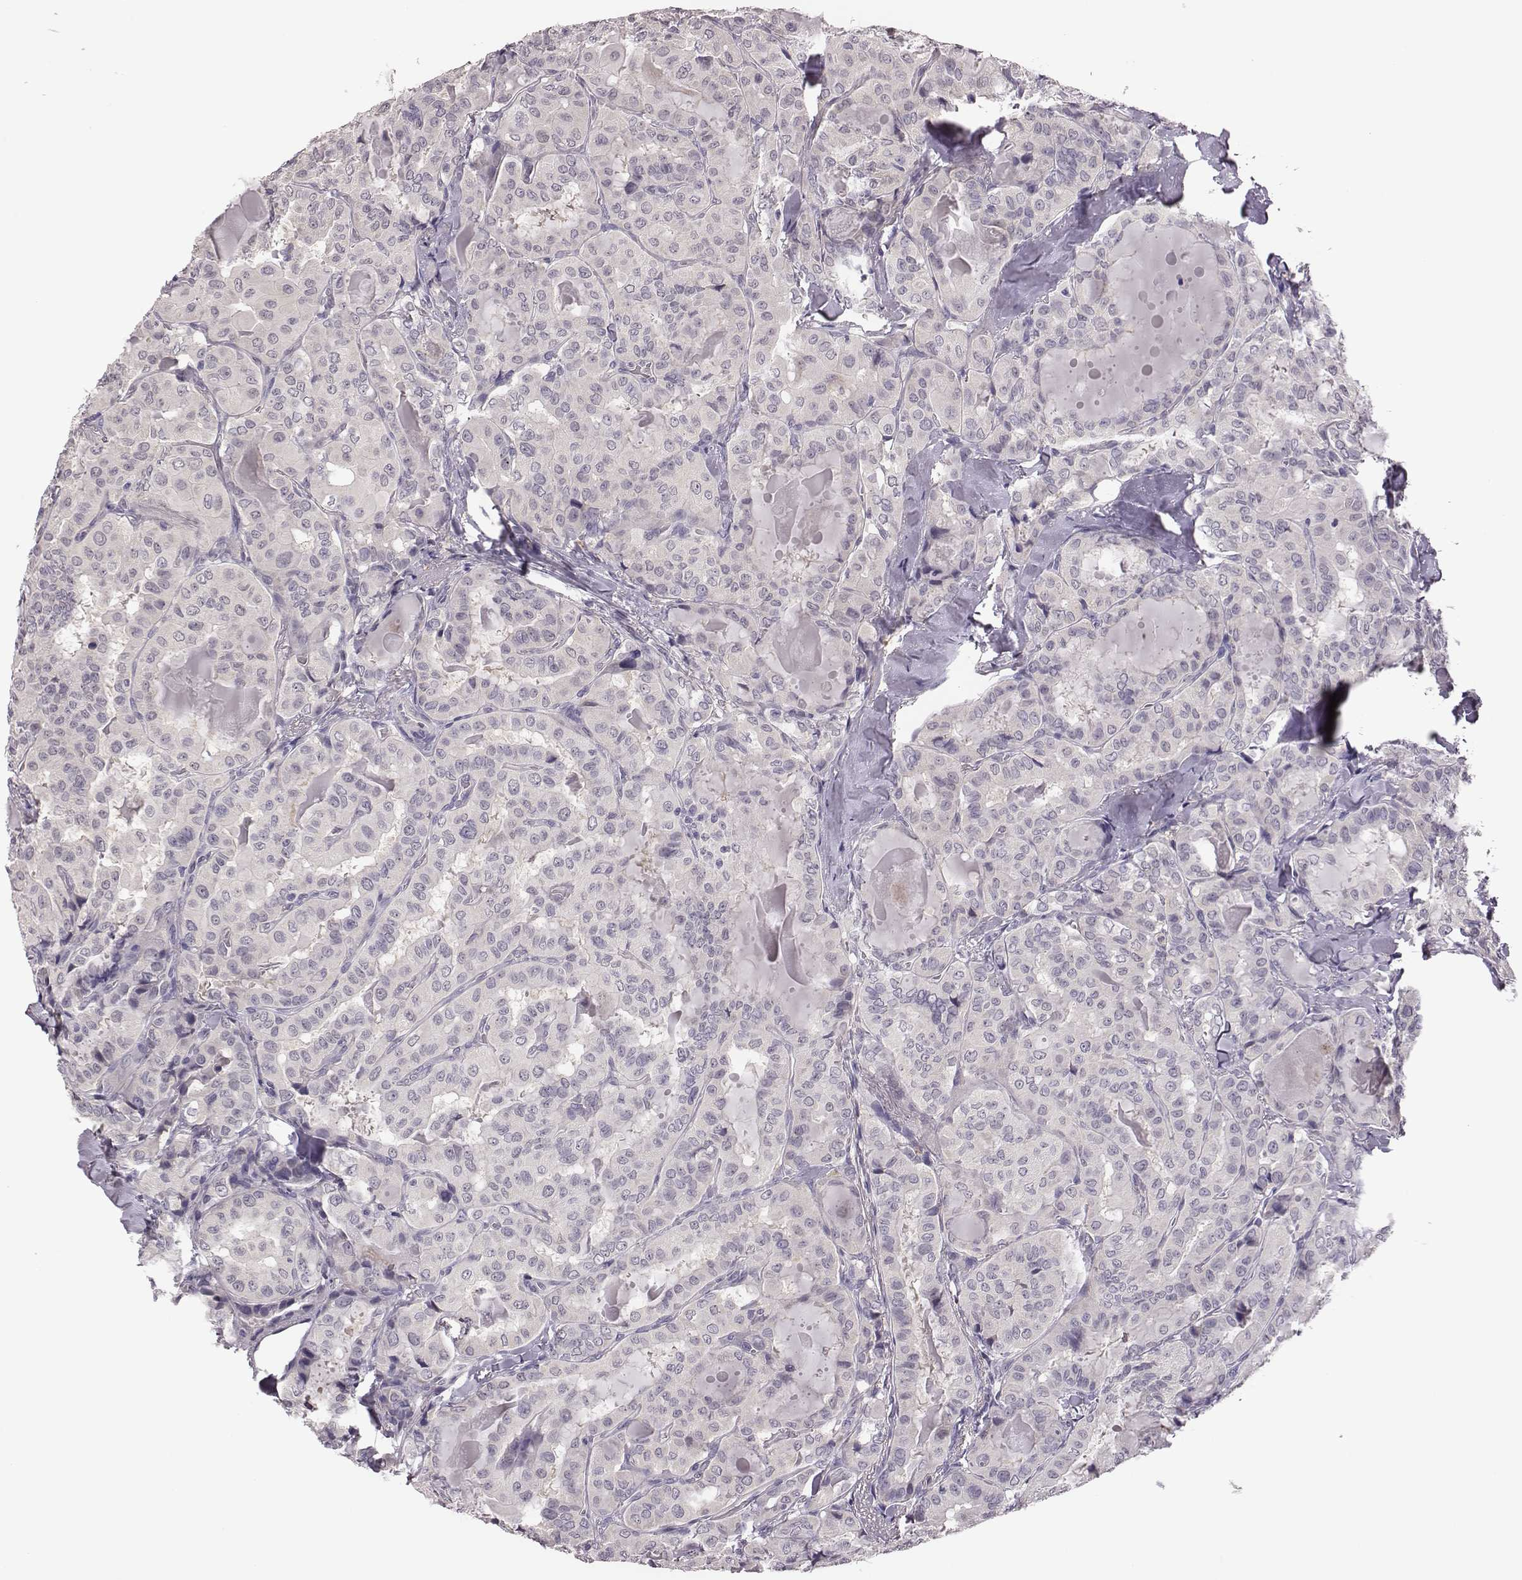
{"staining": {"intensity": "negative", "quantity": "none", "location": "none"}, "tissue": "thyroid cancer", "cell_type": "Tumor cells", "image_type": "cancer", "snomed": [{"axis": "morphology", "description": "Papillary adenocarcinoma, NOS"}, {"axis": "topography", "description": "Thyroid gland"}], "caption": "IHC photomicrograph of neoplastic tissue: thyroid cancer stained with DAB (3,3'-diaminobenzidine) exhibits no significant protein staining in tumor cells.", "gene": "KMO", "patient": {"sex": "female", "age": 41}}